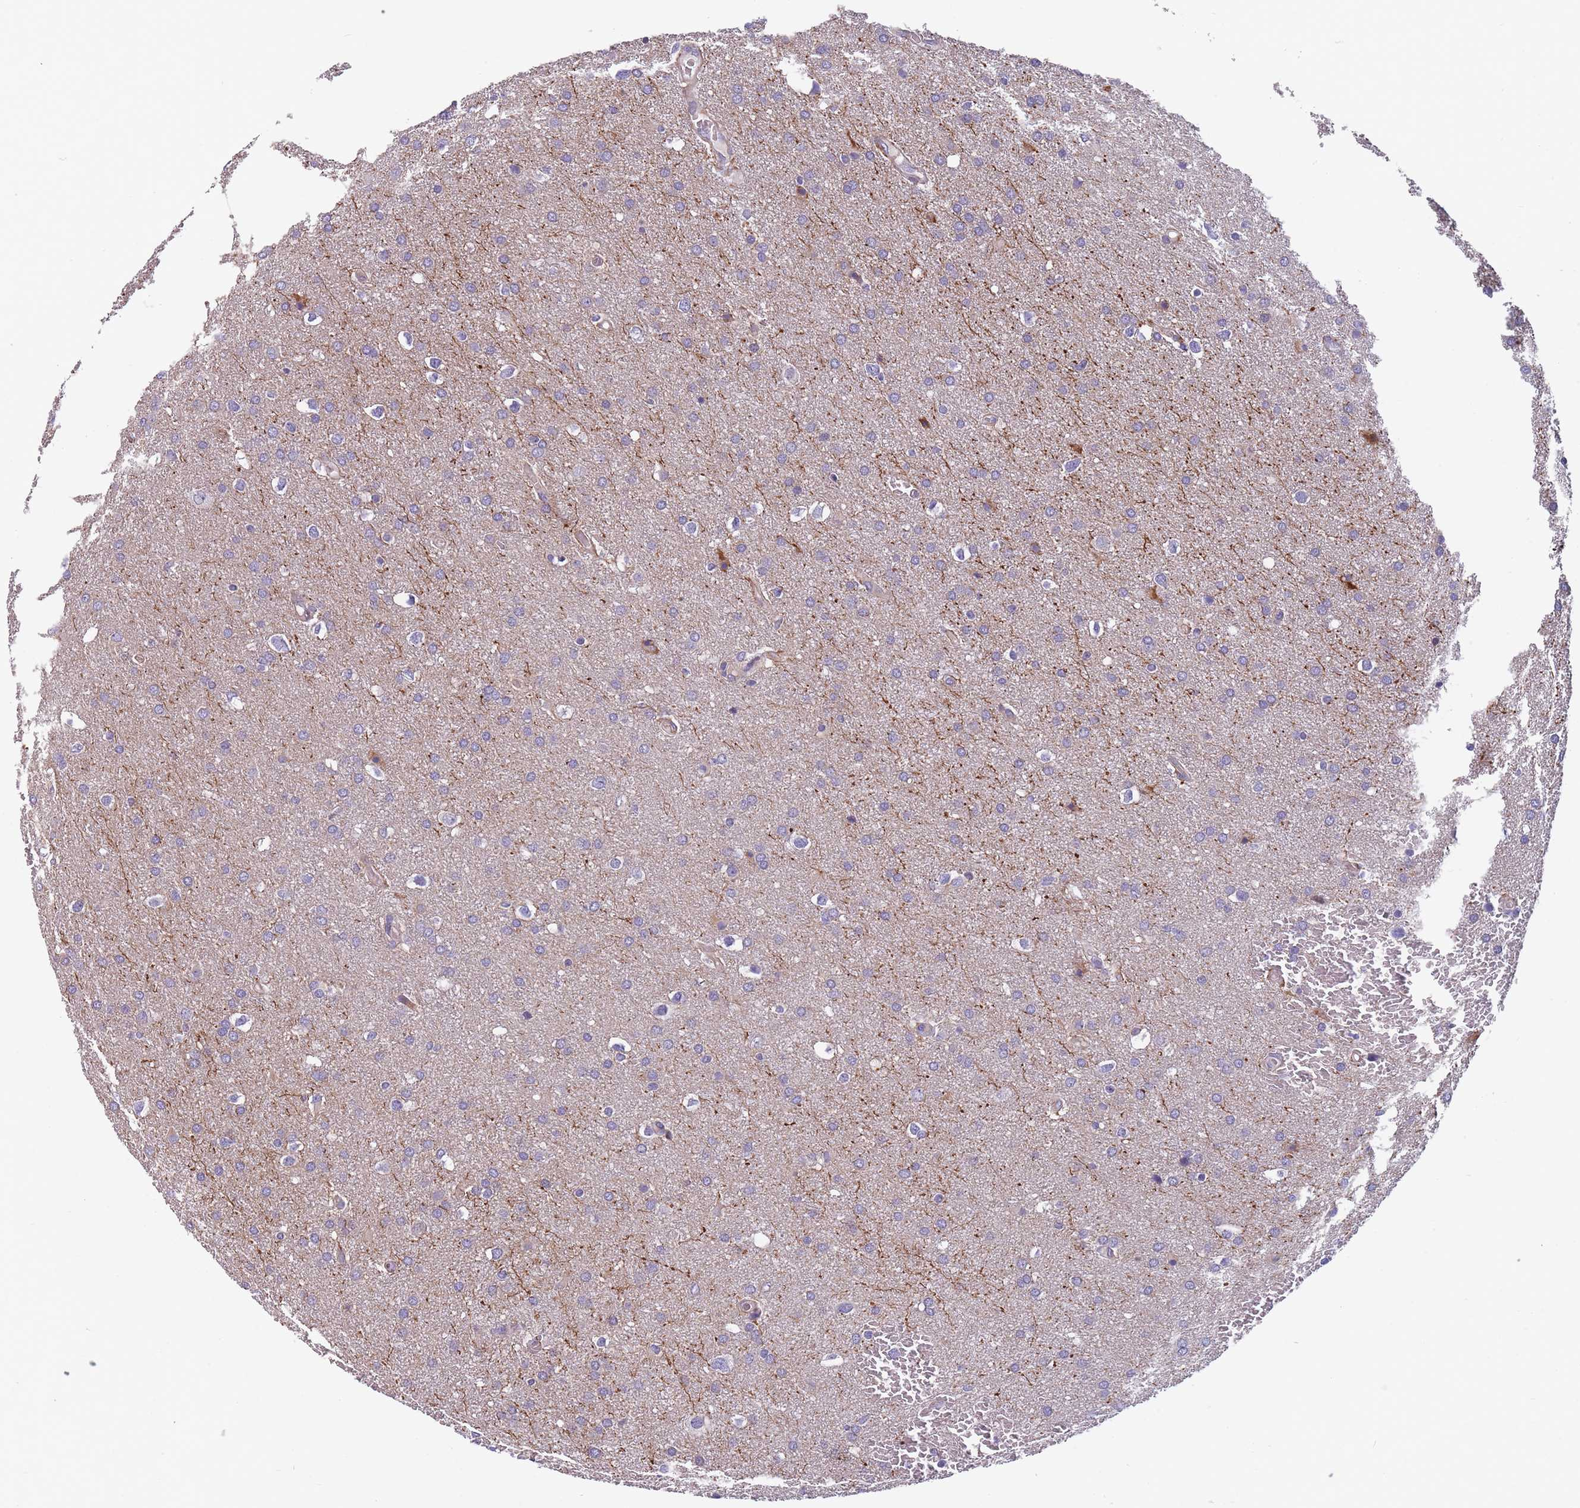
{"staining": {"intensity": "negative", "quantity": "none", "location": "none"}, "tissue": "glioma", "cell_type": "Tumor cells", "image_type": "cancer", "snomed": [{"axis": "morphology", "description": "Glioma, malignant, Low grade"}, {"axis": "topography", "description": "Brain"}], "caption": "The immunohistochemistry histopathology image has no significant staining in tumor cells of low-grade glioma (malignant) tissue.", "gene": "FAM83F", "patient": {"sex": "female", "age": 32}}